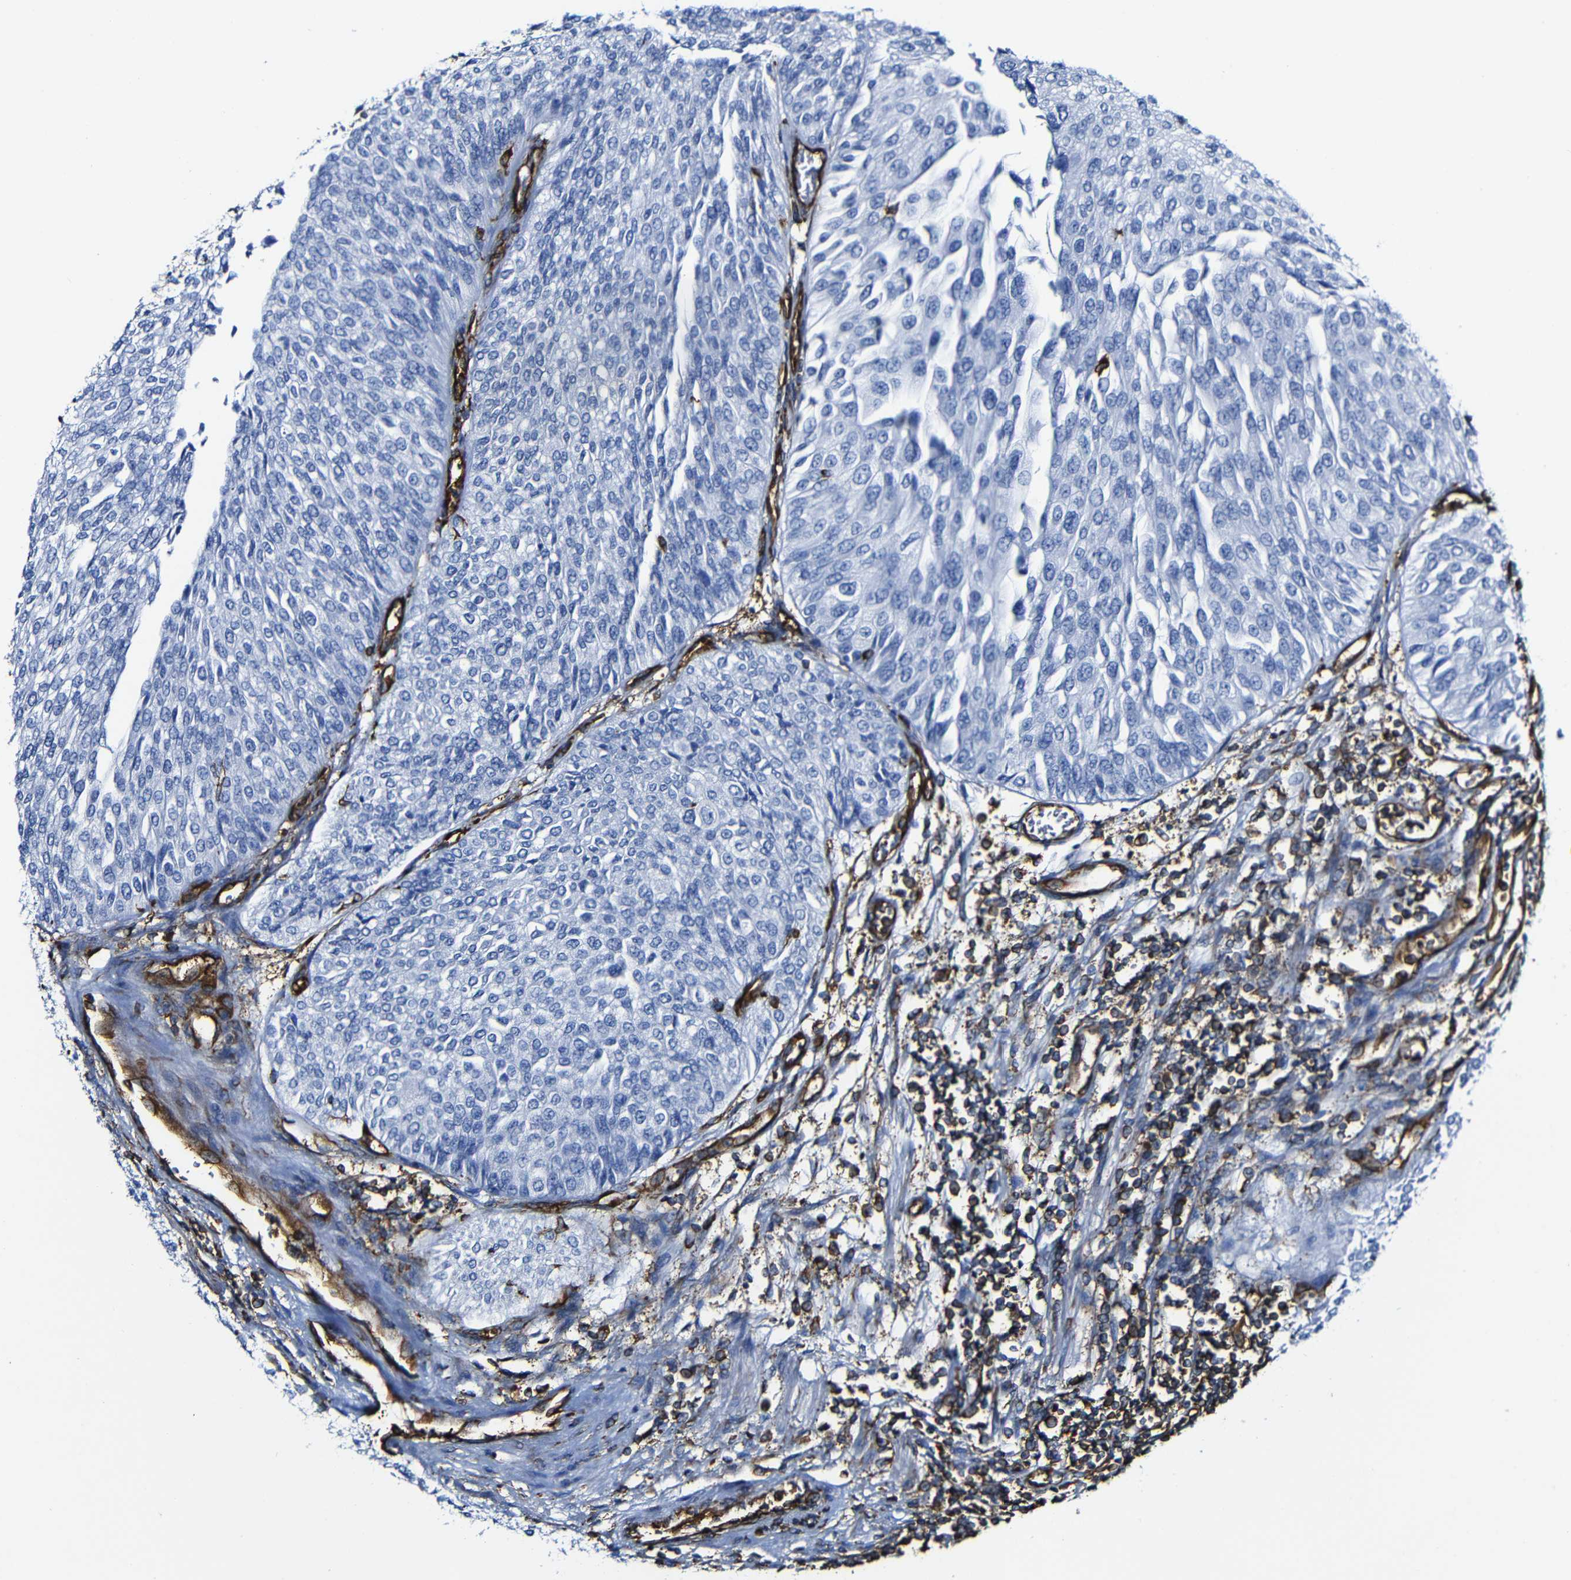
{"staining": {"intensity": "negative", "quantity": "none", "location": "none"}, "tissue": "urothelial cancer", "cell_type": "Tumor cells", "image_type": "cancer", "snomed": [{"axis": "morphology", "description": "Urothelial carcinoma, Low grade"}, {"axis": "topography", "description": "Urinary bladder"}], "caption": "Immunohistochemistry of human urothelial cancer displays no positivity in tumor cells. Nuclei are stained in blue.", "gene": "MSN", "patient": {"sex": "male", "age": 67}}